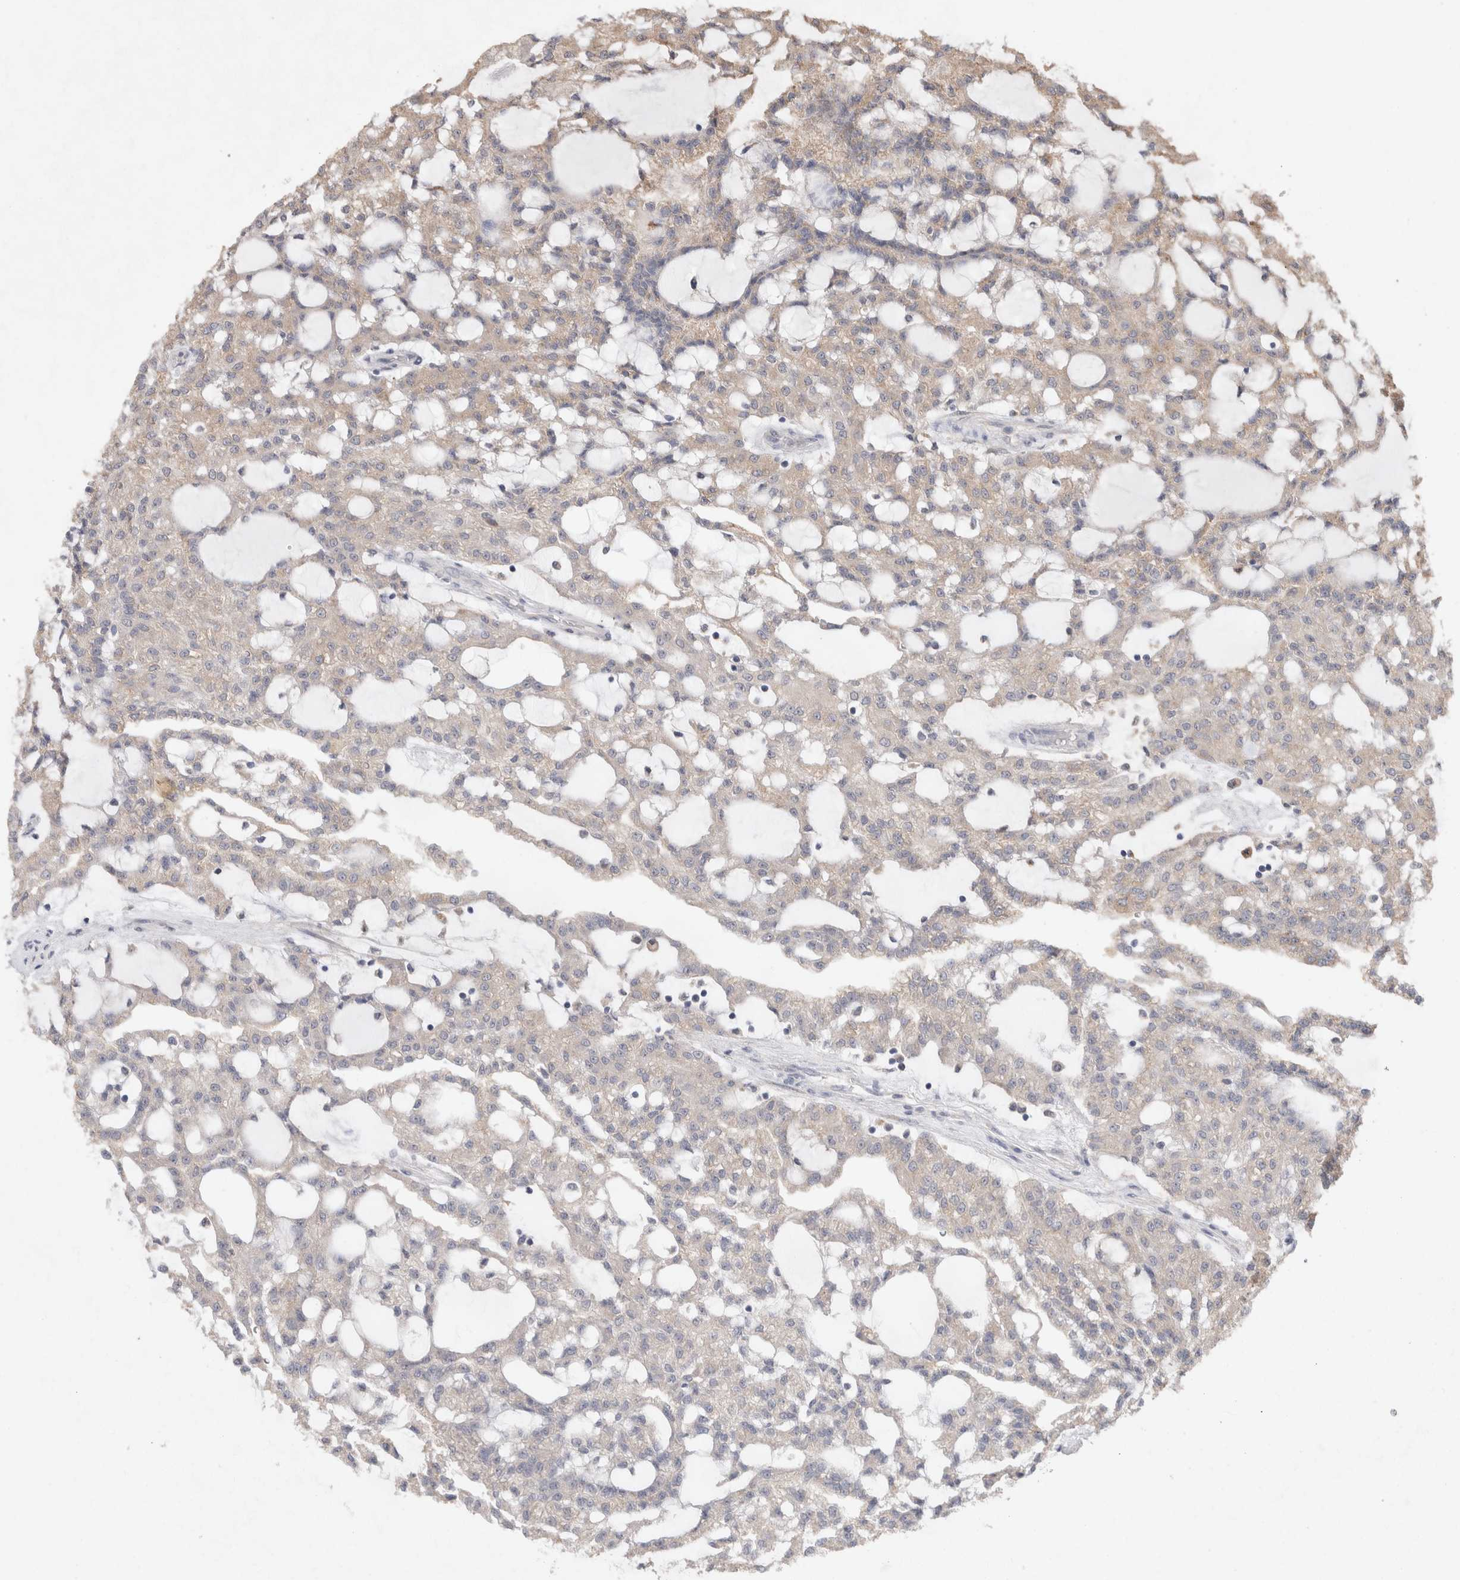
{"staining": {"intensity": "weak", "quantity": ">75%", "location": "cytoplasmic/membranous"}, "tissue": "renal cancer", "cell_type": "Tumor cells", "image_type": "cancer", "snomed": [{"axis": "morphology", "description": "Adenocarcinoma, NOS"}, {"axis": "topography", "description": "Kidney"}], "caption": "Immunohistochemical staining of renal adenocarcinoma demonstrates weak cytoplasmic/membranous protein expression in about >75% of tumor cells.", "gene": "RAB14", "patient": {"sex": "male", "age": 63}}